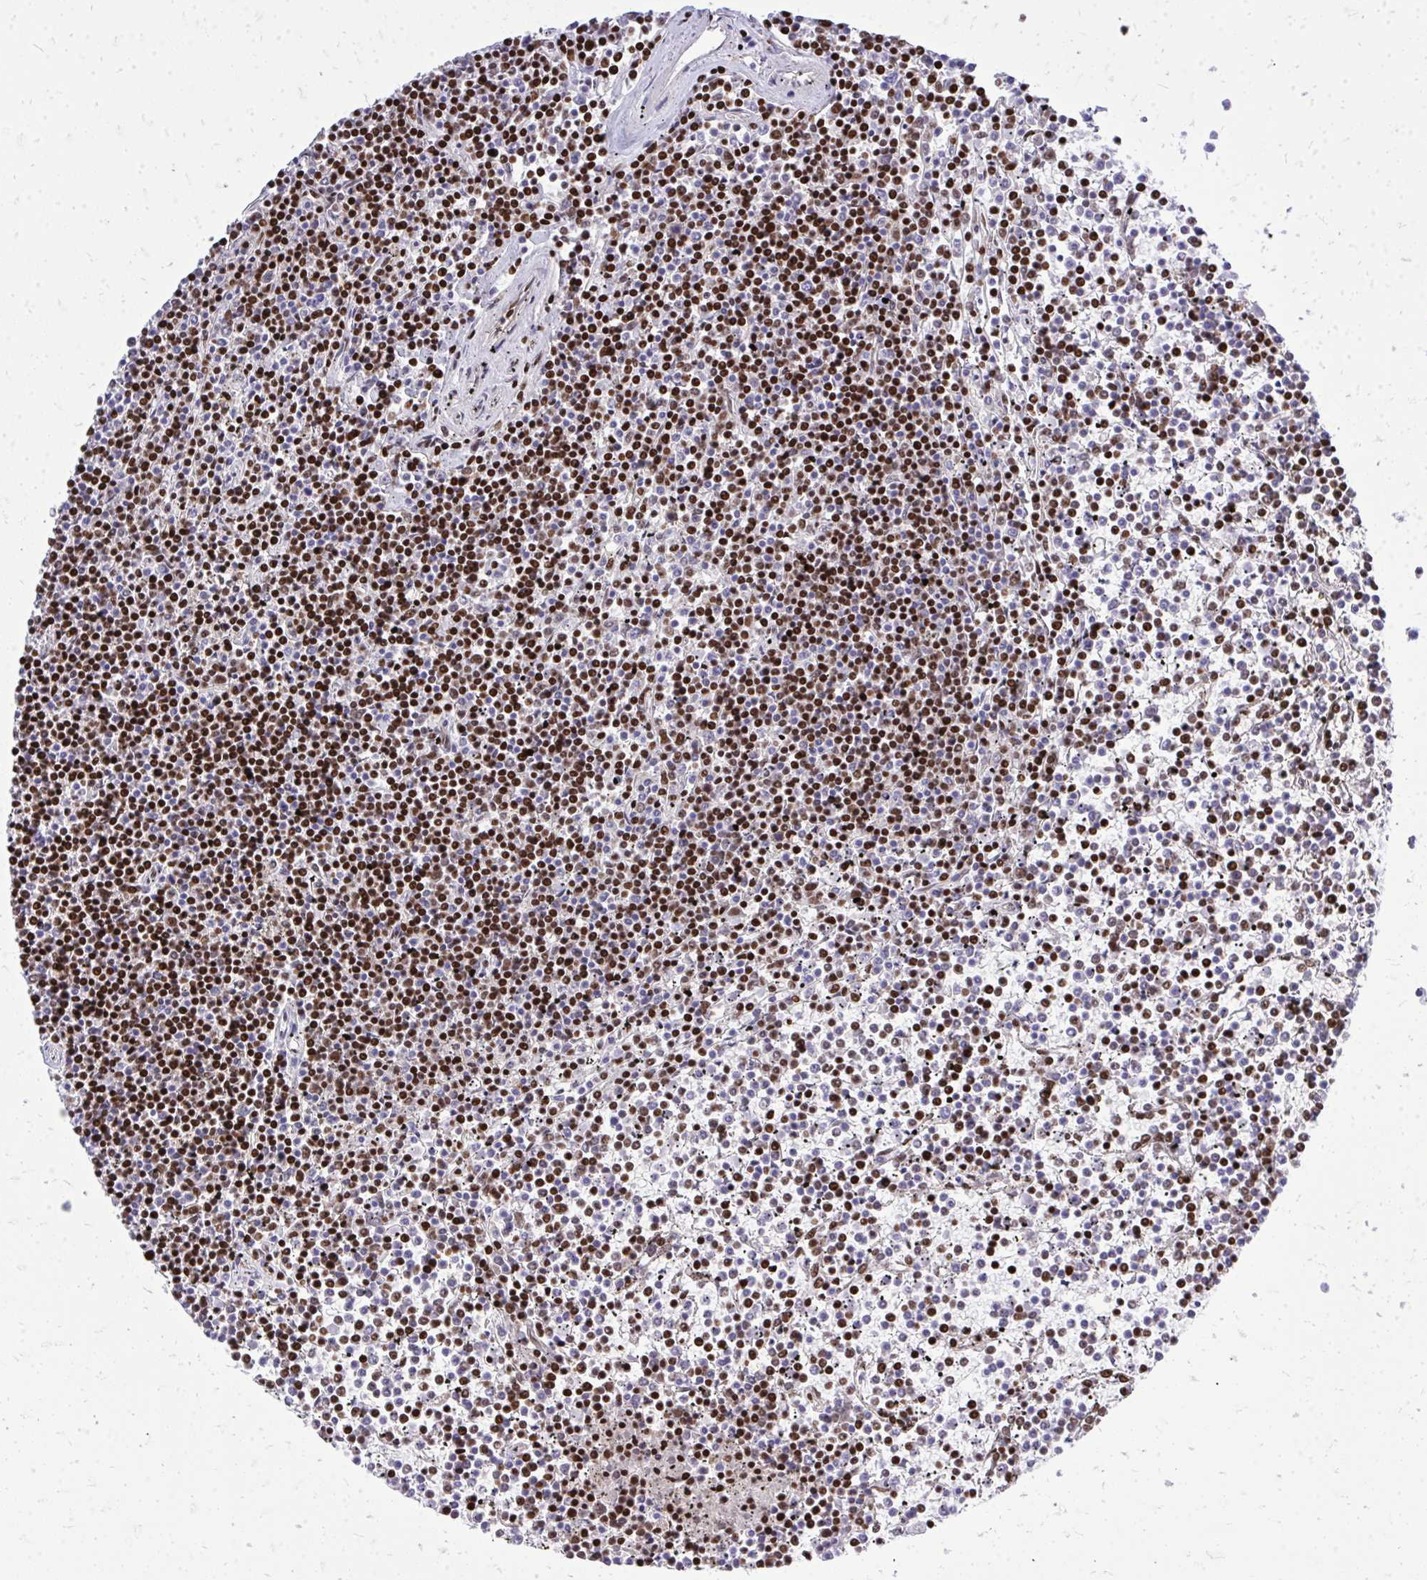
{"staining": {"intensity": "strong", "quantity": "25%-75%", "location": "nuclear"}, "tissue": "lymphoma", "cell_type": "Tumor cells", "image_type": "cancer", "snomed": [{"axis": "morphology", "description": "Malignant lymphoma, non-Hodgkin's type, Low grade"}, {"axis": "topography", "description": "Spleen"}], "caption": "Immunohistochemistry (IHC) photomicrograph of human lymphoma stained for a protein (brown), which shows high levels of strong nuclear positivity in approximately 25%-75% of tumor cells.", "gene": "TBL1Y", "patient": {"sex": "female", "age": 19}}